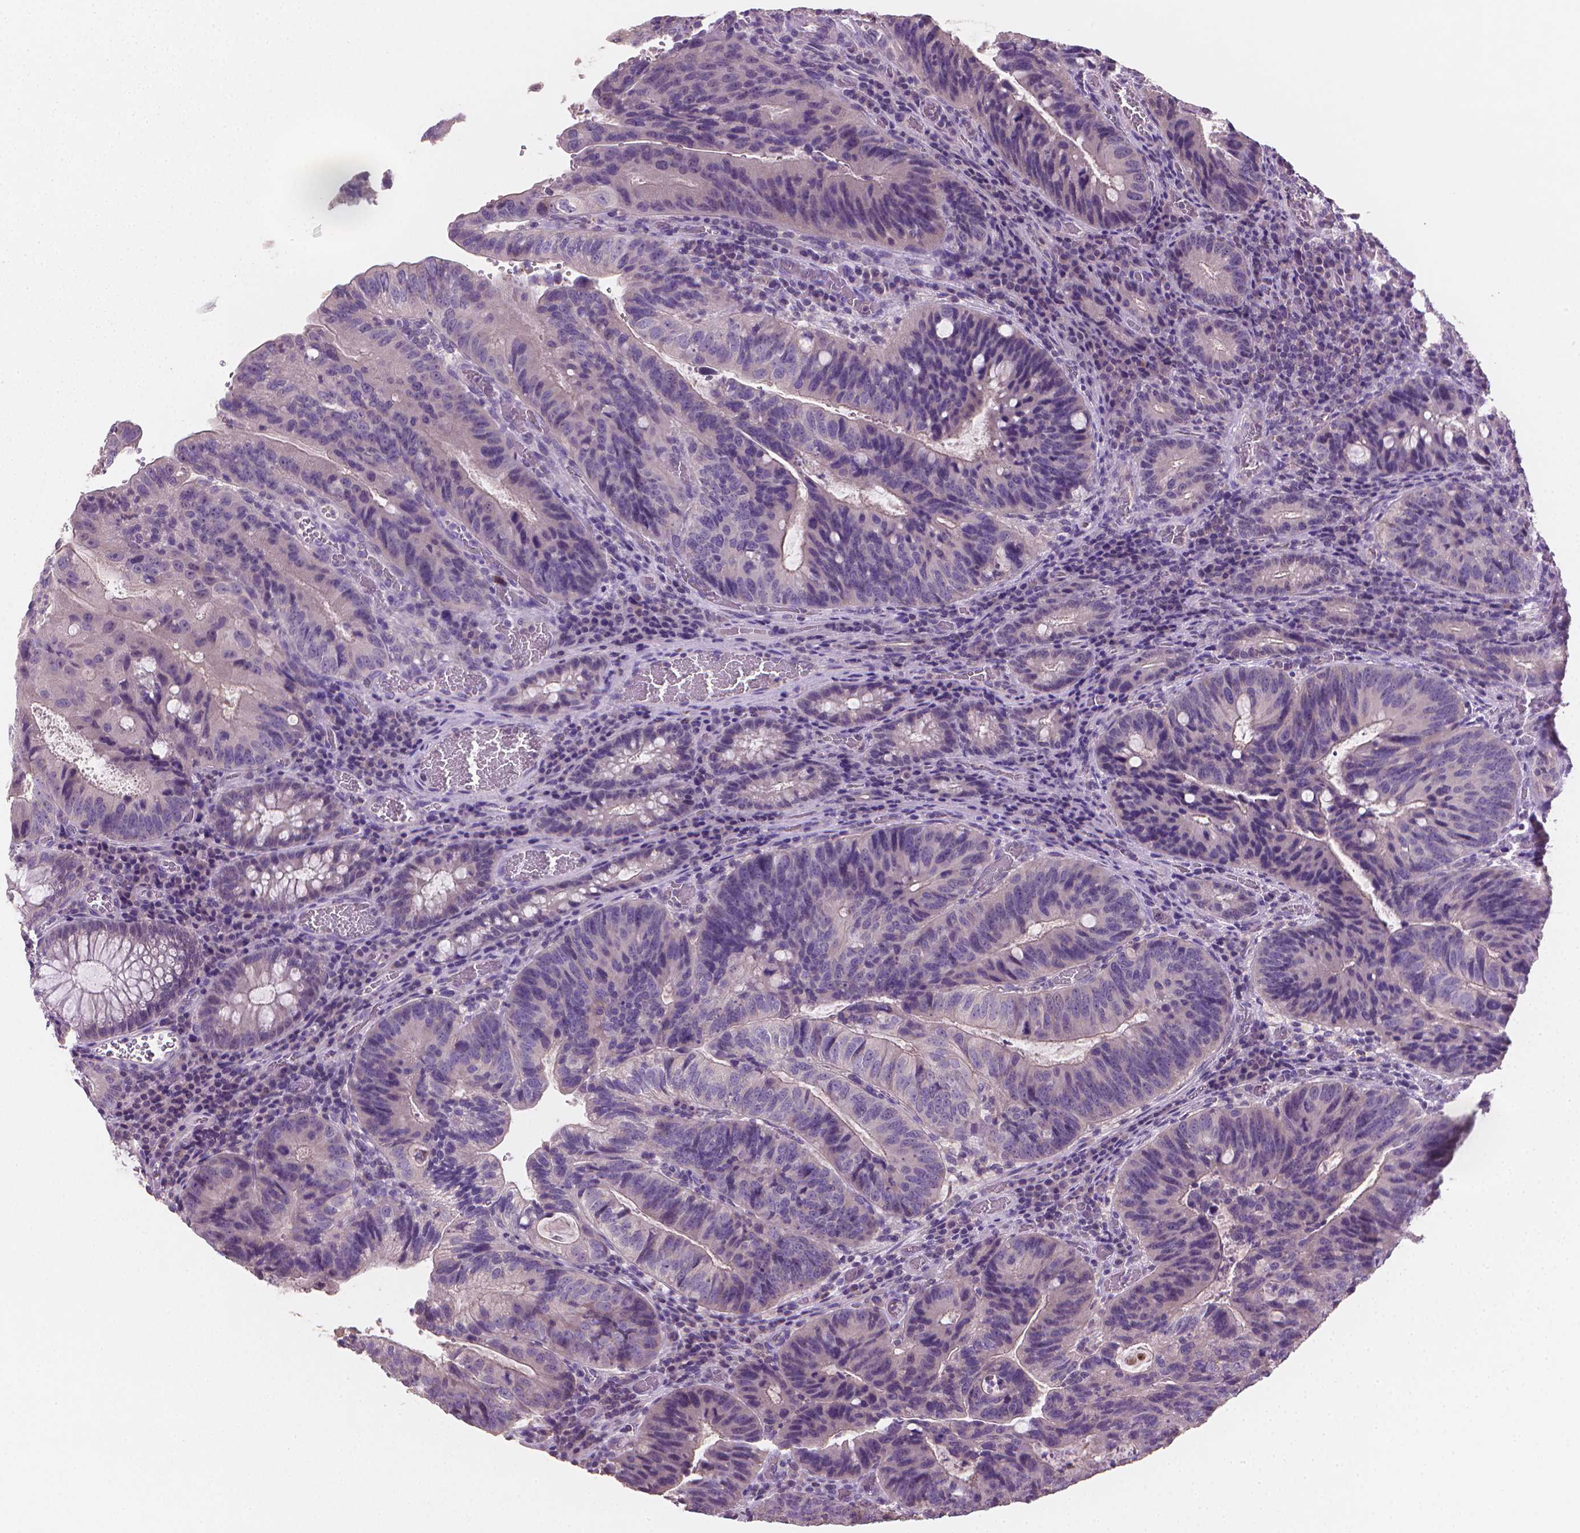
{"staining": {"intensity": "negative", "quantity": "none", "location": "none"}, "tissue": "colorectal cancer", "cell_type": "Tumor cells", "image_type": "cancer", "snomed": [{"axis": "morphology", "description": "Adenocarcinoma, NOS"}, {"axis": "topography", "description": "Colon"}], "caption": "This is a micrograph of immunohistochemistry (IHC) staining of colorectal cancer (adenocarcinoma), which shows no staining in tumor cells. (DAB (3,3'-diaminobenzidine) immunohistochemistry (IHC) with hematoxylin counter stain).", "gene": "CATIP", "patient": {"sex": "male", "age": 67}}